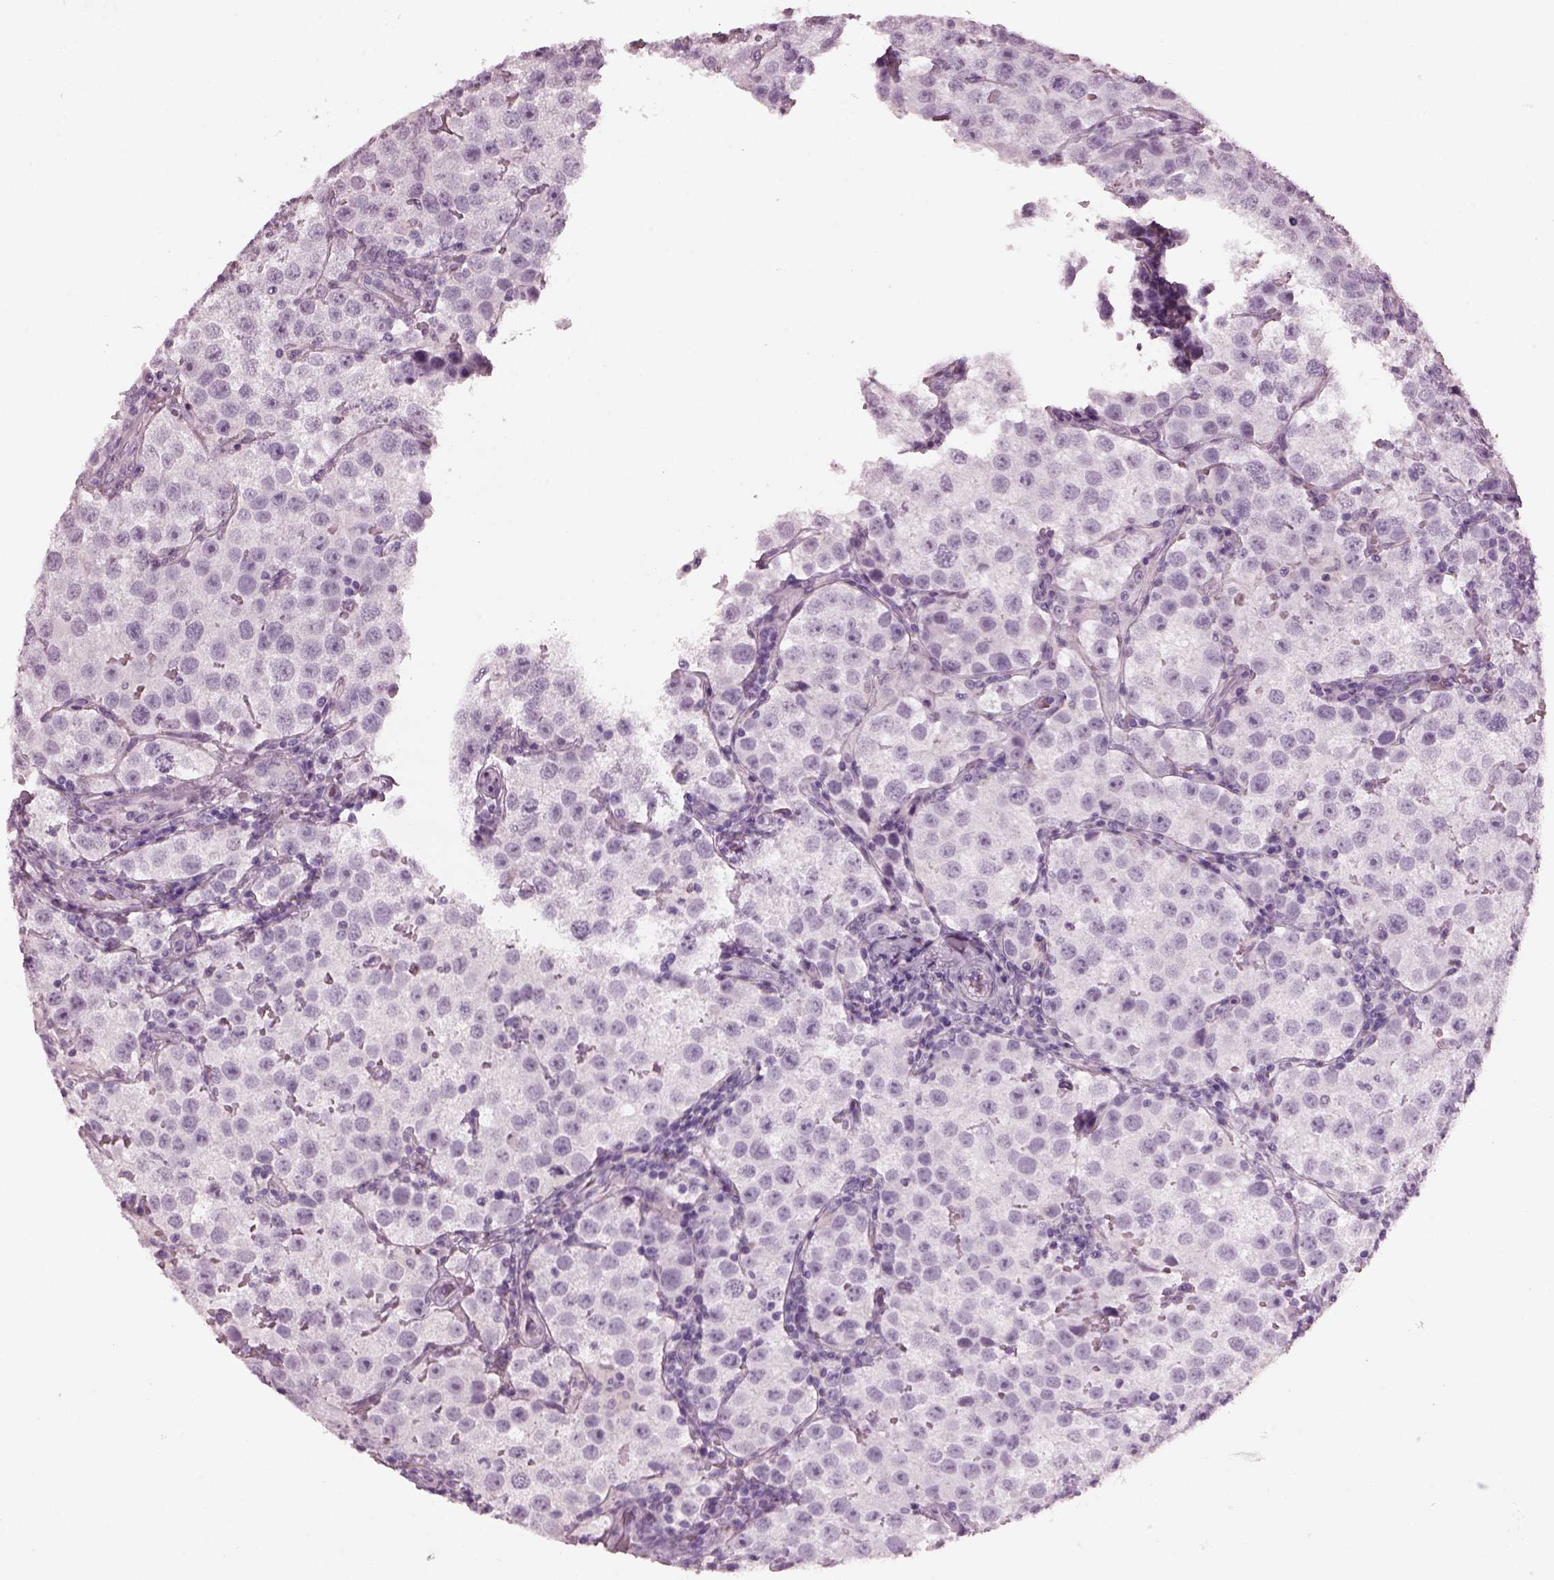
{"staining": {"intensity": "negative", "quantity": "none", "location": "none"}, "tissue": "testis cancer", "cell_type": "Tumor cells", "image_type": "cancer", "snomed": [{"axis": "morphology", "description": "Seminoma, NOS"}, {"axis": "topography", "description": "Testis"}], "caption": "IHC histopathology image of neoplastic tissue: testis seminoma stained with DAB (3,3'-diaminobenzidine) reveals no significant protein expression in tumor cells.", "gene": "RCVRN", "patient": {"sex": "male", "age": 37}}